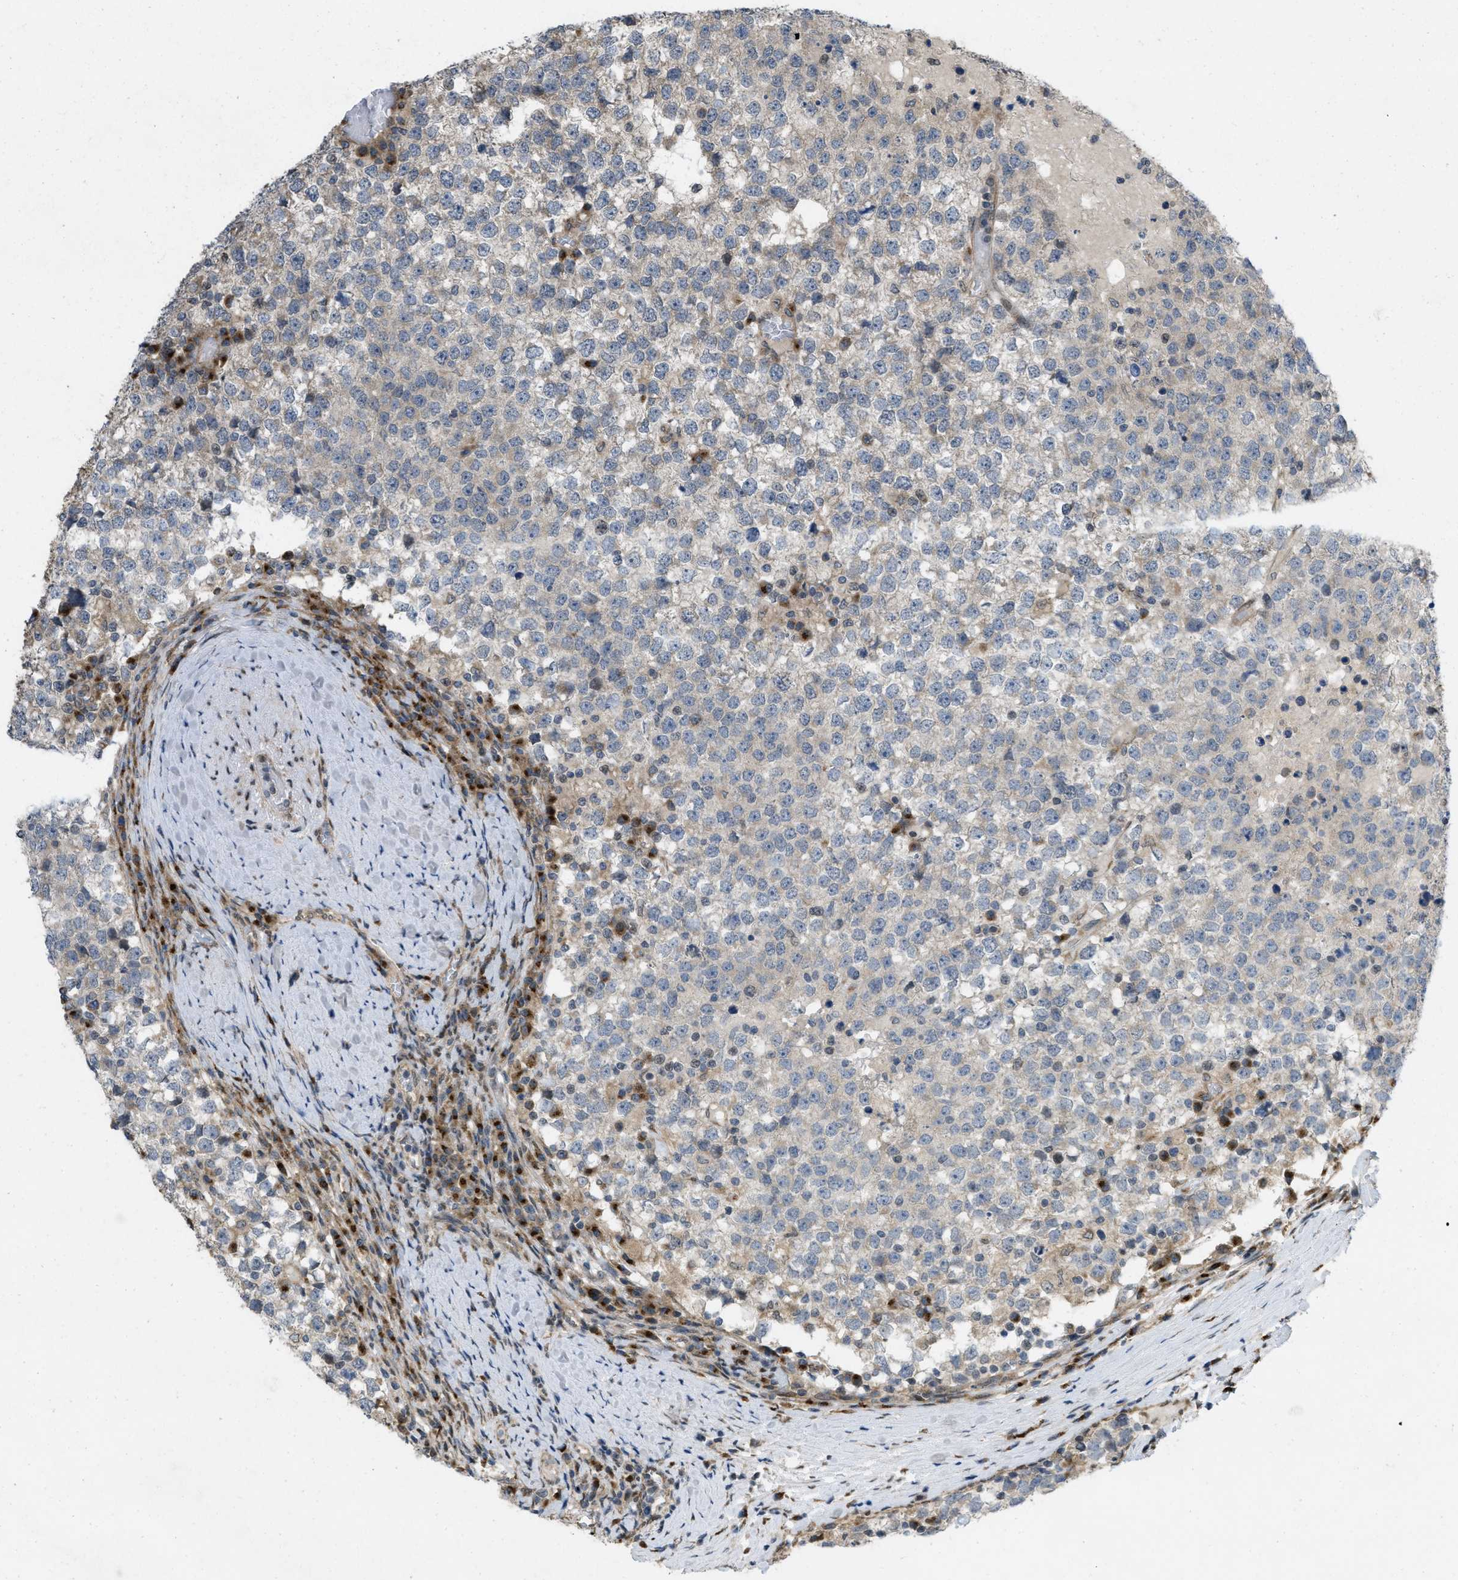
{"staining": {"intensity": "negative", "quantity": "none", "location": "none"}, "tissue": "testis cancer", "cell_type": "Tumor cells", "image_type": "cancer", "snomed": [{"axis": "morphology", "description": "Seminoma, NOS"}, {"axis": "topography", "description": "Testis"}], "caption": "Tumor cells show no significant positivity in testis cancer.", "gene": "IFNLR1", "patient": {"sex": "male", "age": 65}}